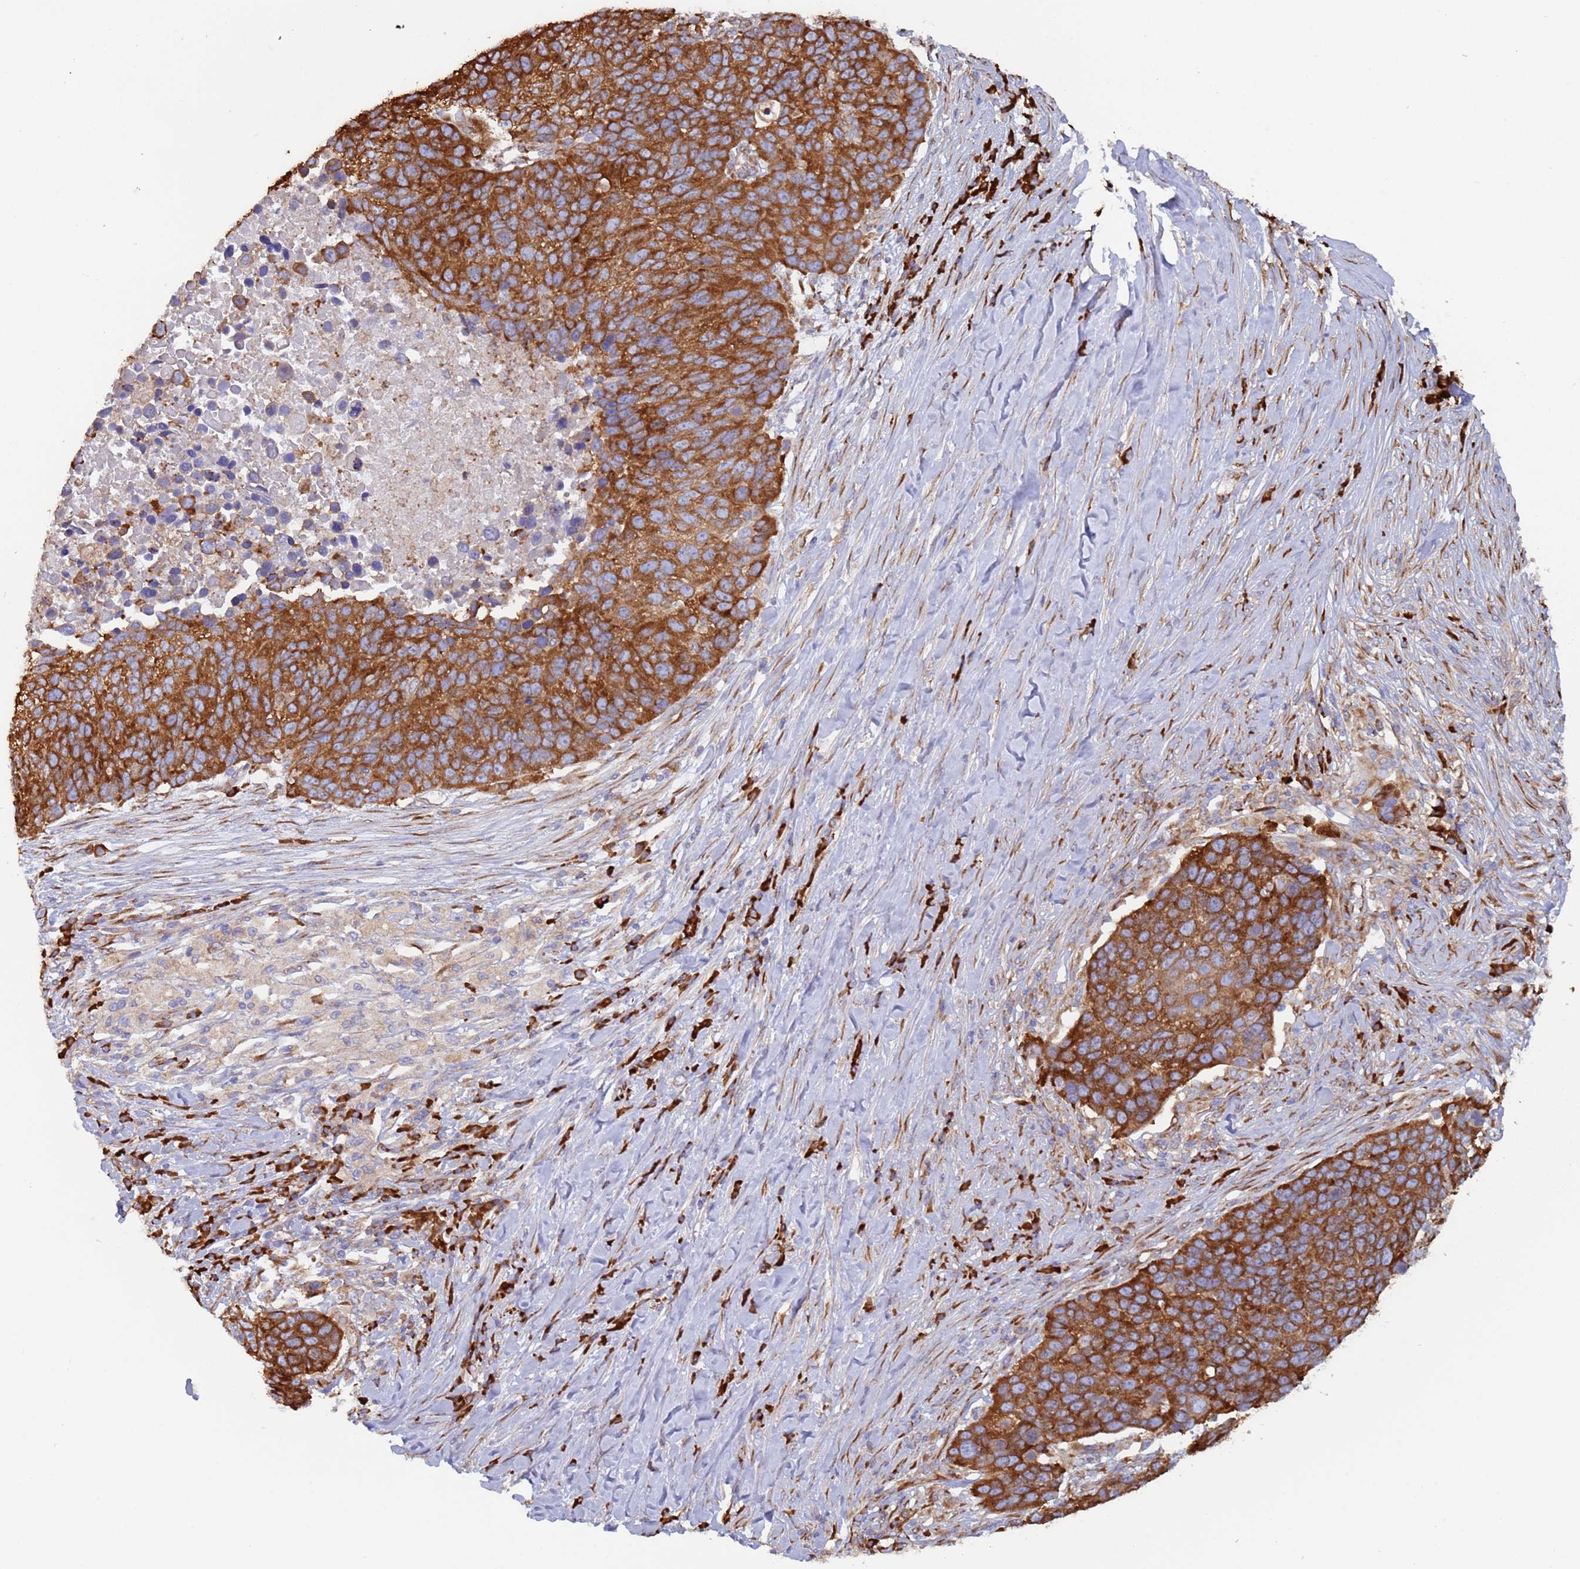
{"staining": {"intensity": "strong", "quantity": ">75%", "location": "cytoplasmic/membranous"}, "tissue": "lung cancer", "cell_type": "Tumor cells", "image_type": "cancer", "snomed": [{"axis": "morphology", "description": "Normal tissue, NOS"}, {"axis": "morphology", "description": "Squamous cell carcinoma, NOS"}, {"axis": "topography", "description": "Lymph node"}, {"axis": "topography", "description": "Lung"}], "caption": "Squamous cell carcinoma (lung) stained for a protein exhibits strong cytoplasmic/membranous positivity in tumor cells.", "gene": "ZNF844", "patient": {"sex": "male", "age": 66}}